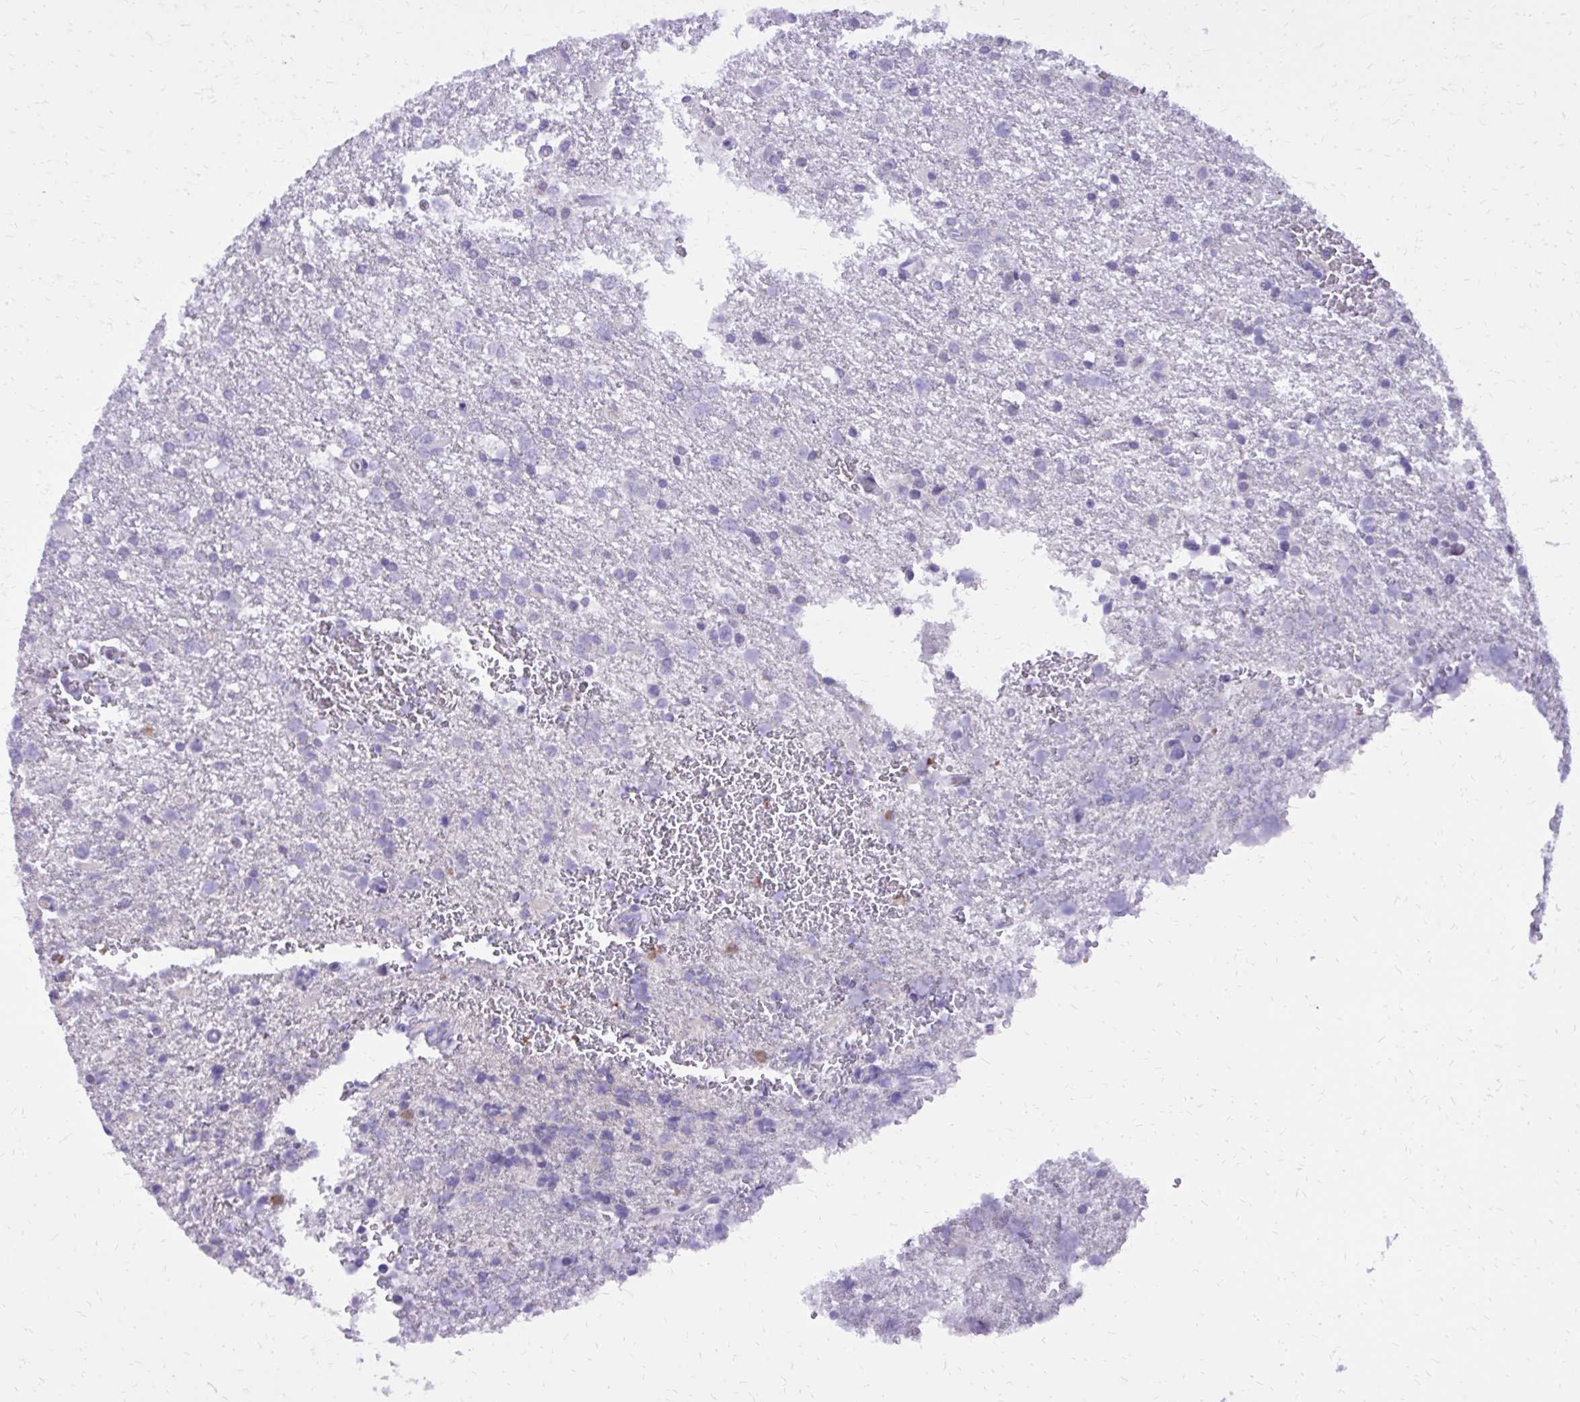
{"staining": {"intensity": "negative", "quantity": "none", "location": "none"}, "tissue": "glioma", "cell_type": "Tumor cells", "image_type": "cancer", "snomed": [{"axis": "morphology", "description": "Glioma, malignant, High grade"}, {"axis": "topography", "description": "Brain"}], "caption": "This micrograph is of malignant glioma (high-grade) stained with immunohistochemistry to label a protein in brown with the nuclei are counter-stained blue. There is no staining in tumor cells. (DAB IHC, high magnification).", "gene": "CAT", "patient": {"sex": "male", "age": 68}}